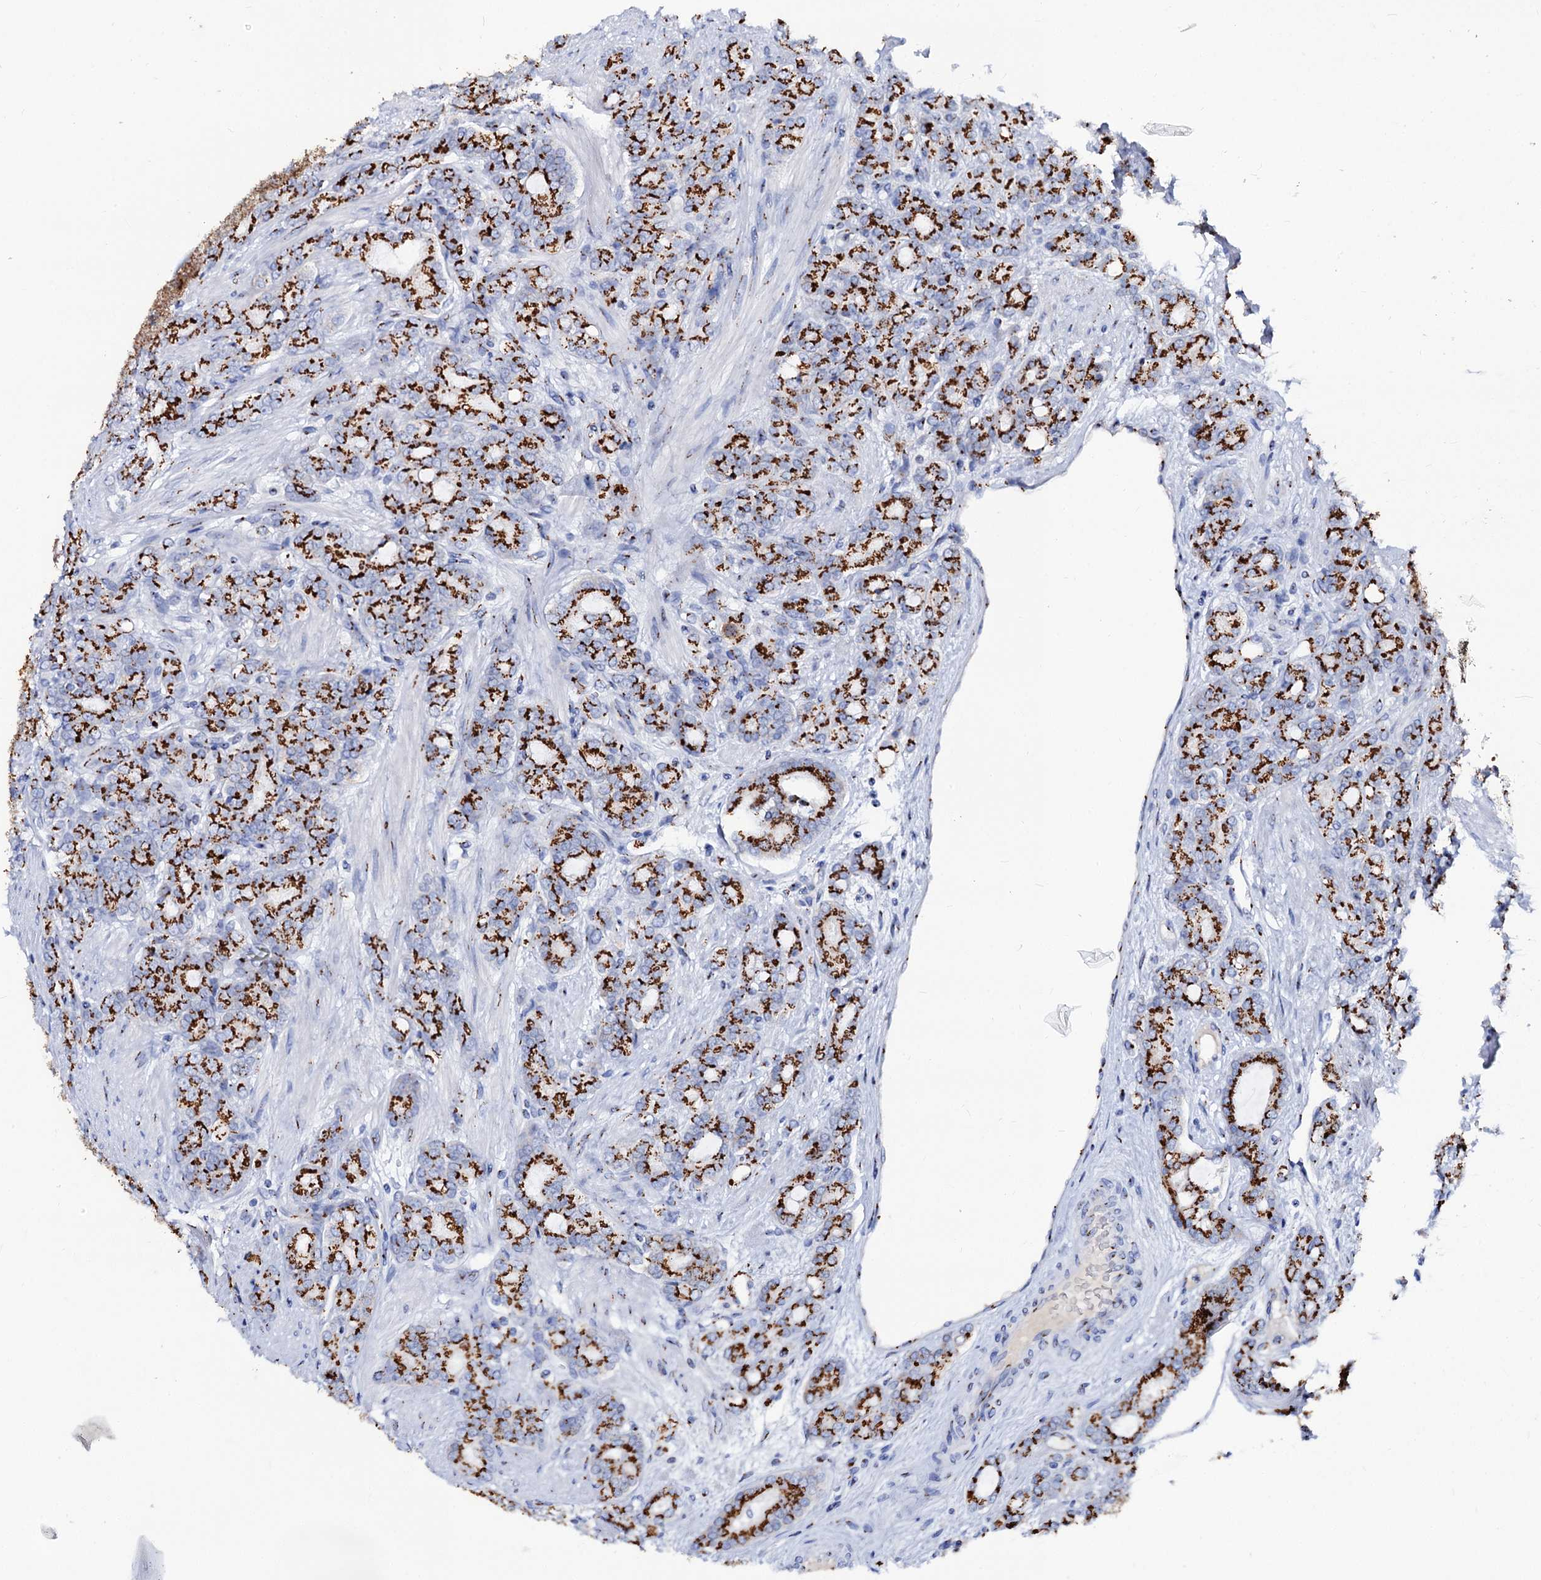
{"staining": {"intensity": "strong", "quantity": ">75%", "location": "cytoplasmic/membranous"}, "tissue": "prostate cancer", "cell_type": "Tumor cells", "image_type": "cancer", "snomed": [{"axis": "morphology", "description": "Adenocarcinoma, High grade"}, {"axis": "topography", "description": "Prostate"}], "caption": "Prostate high-grade adenocarcinoma was stained to show a protein in brown. There is high levels of strong cytoplasmic/membranous staining in approximately >75% of tumor cells. (DAB (3,3'-diaminobenzidine) = brown stain, brightfield microscopy at high magnification).", "gene": "TM9SF3", "patient": {"sex": "male", "age": 62}}